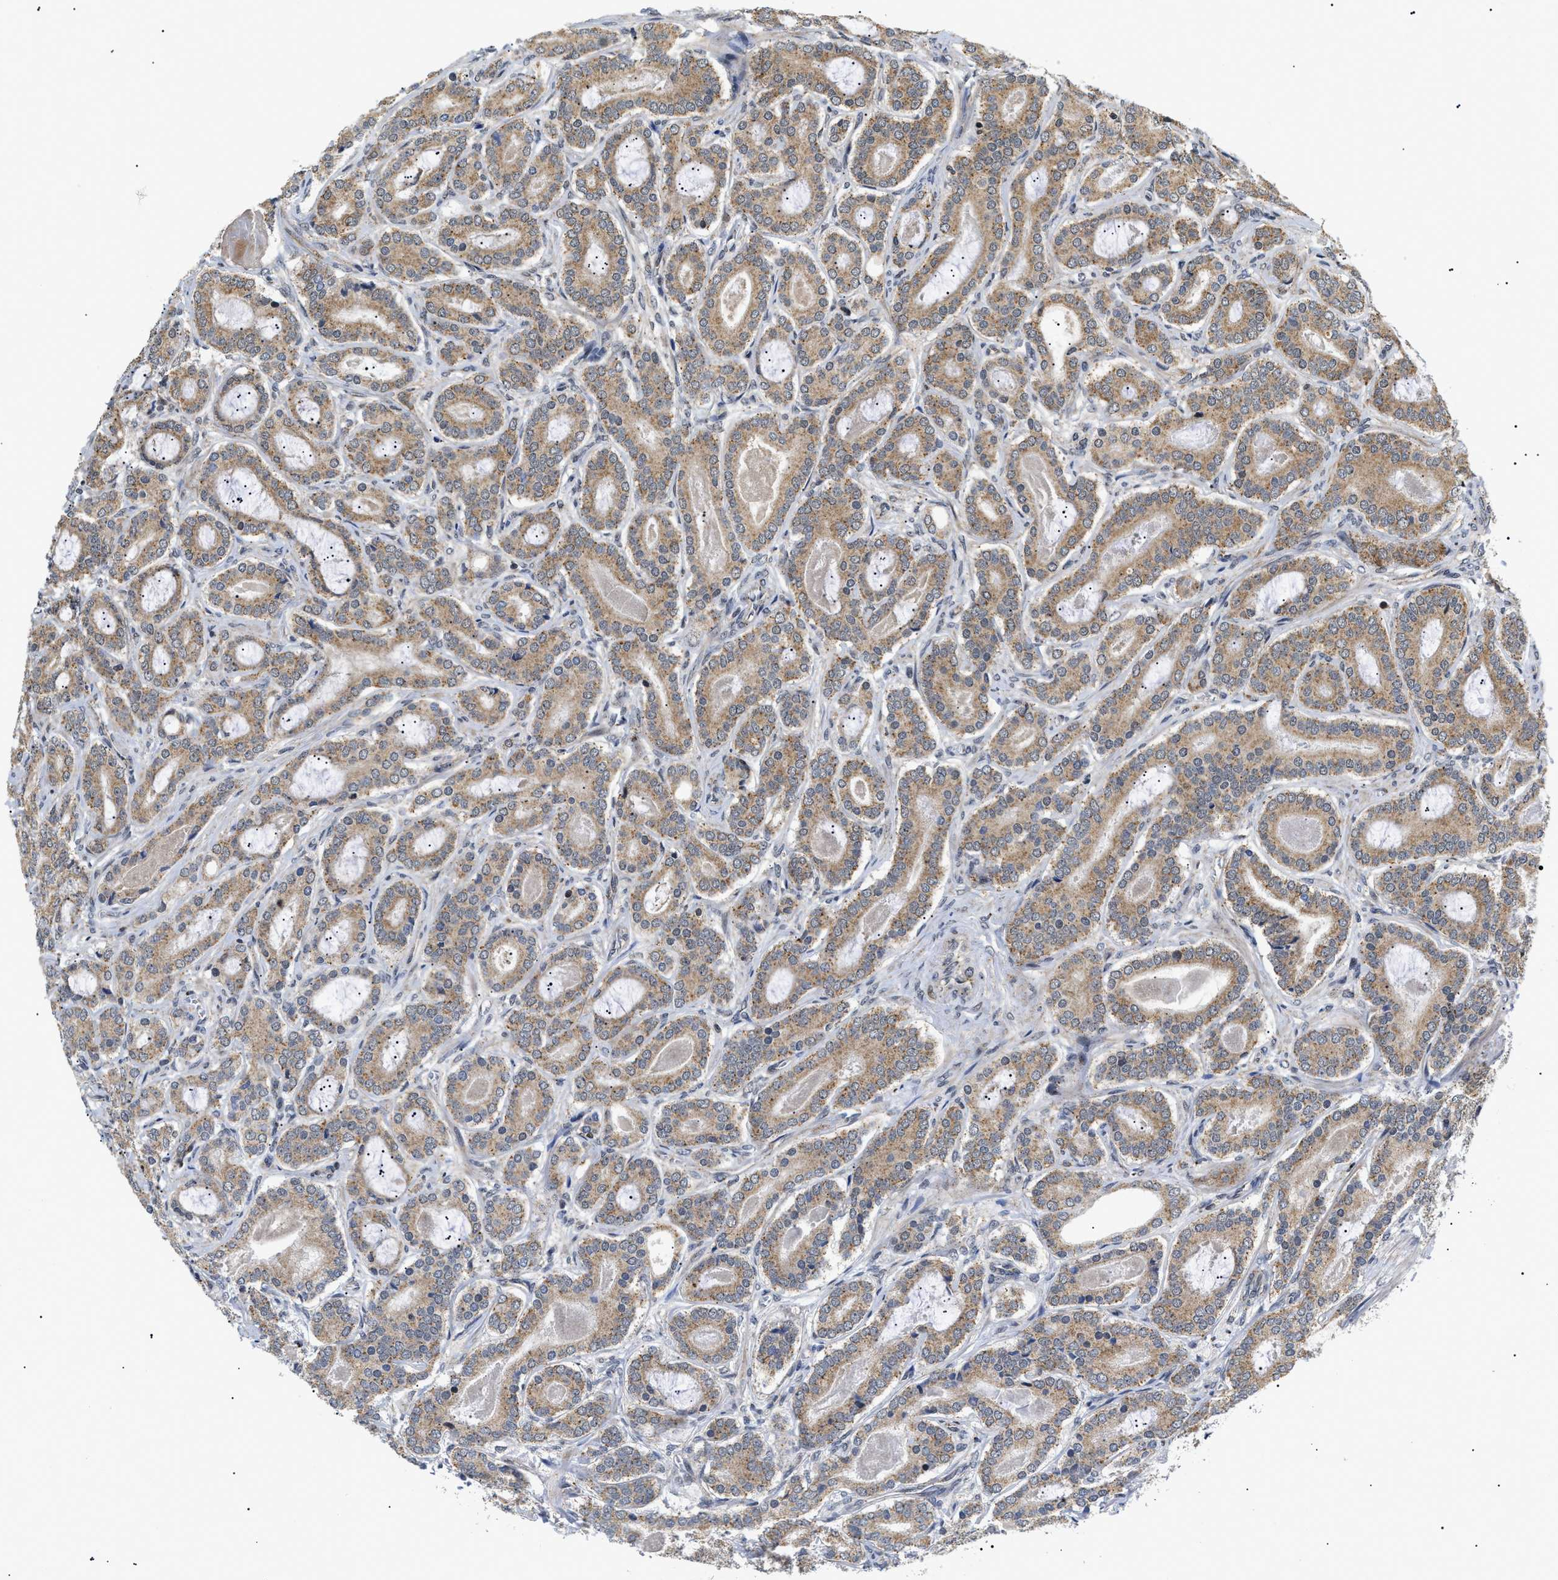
{"staining": {"intensity": "moderate", "quantity": ">75%", "location": "cytoplasmic/membranous"}, "tissue": "prostate cancer", "cell_type": "Tumor cells", "image_type": "cancer", "snomed": [{"axis": "morphology", "description": "Adenocarcinoma, High grade"}, {"axis": "topography", "description": "Prostate"}], "caption": "About >75% of tumor cells in human prostate cancer display moderate cytoplasmic/membranous protein positivity as visualized by brown immunohistochemical staining.", "gene": "ZBTB11", "patient": {"sex": "male", "age": 60}}